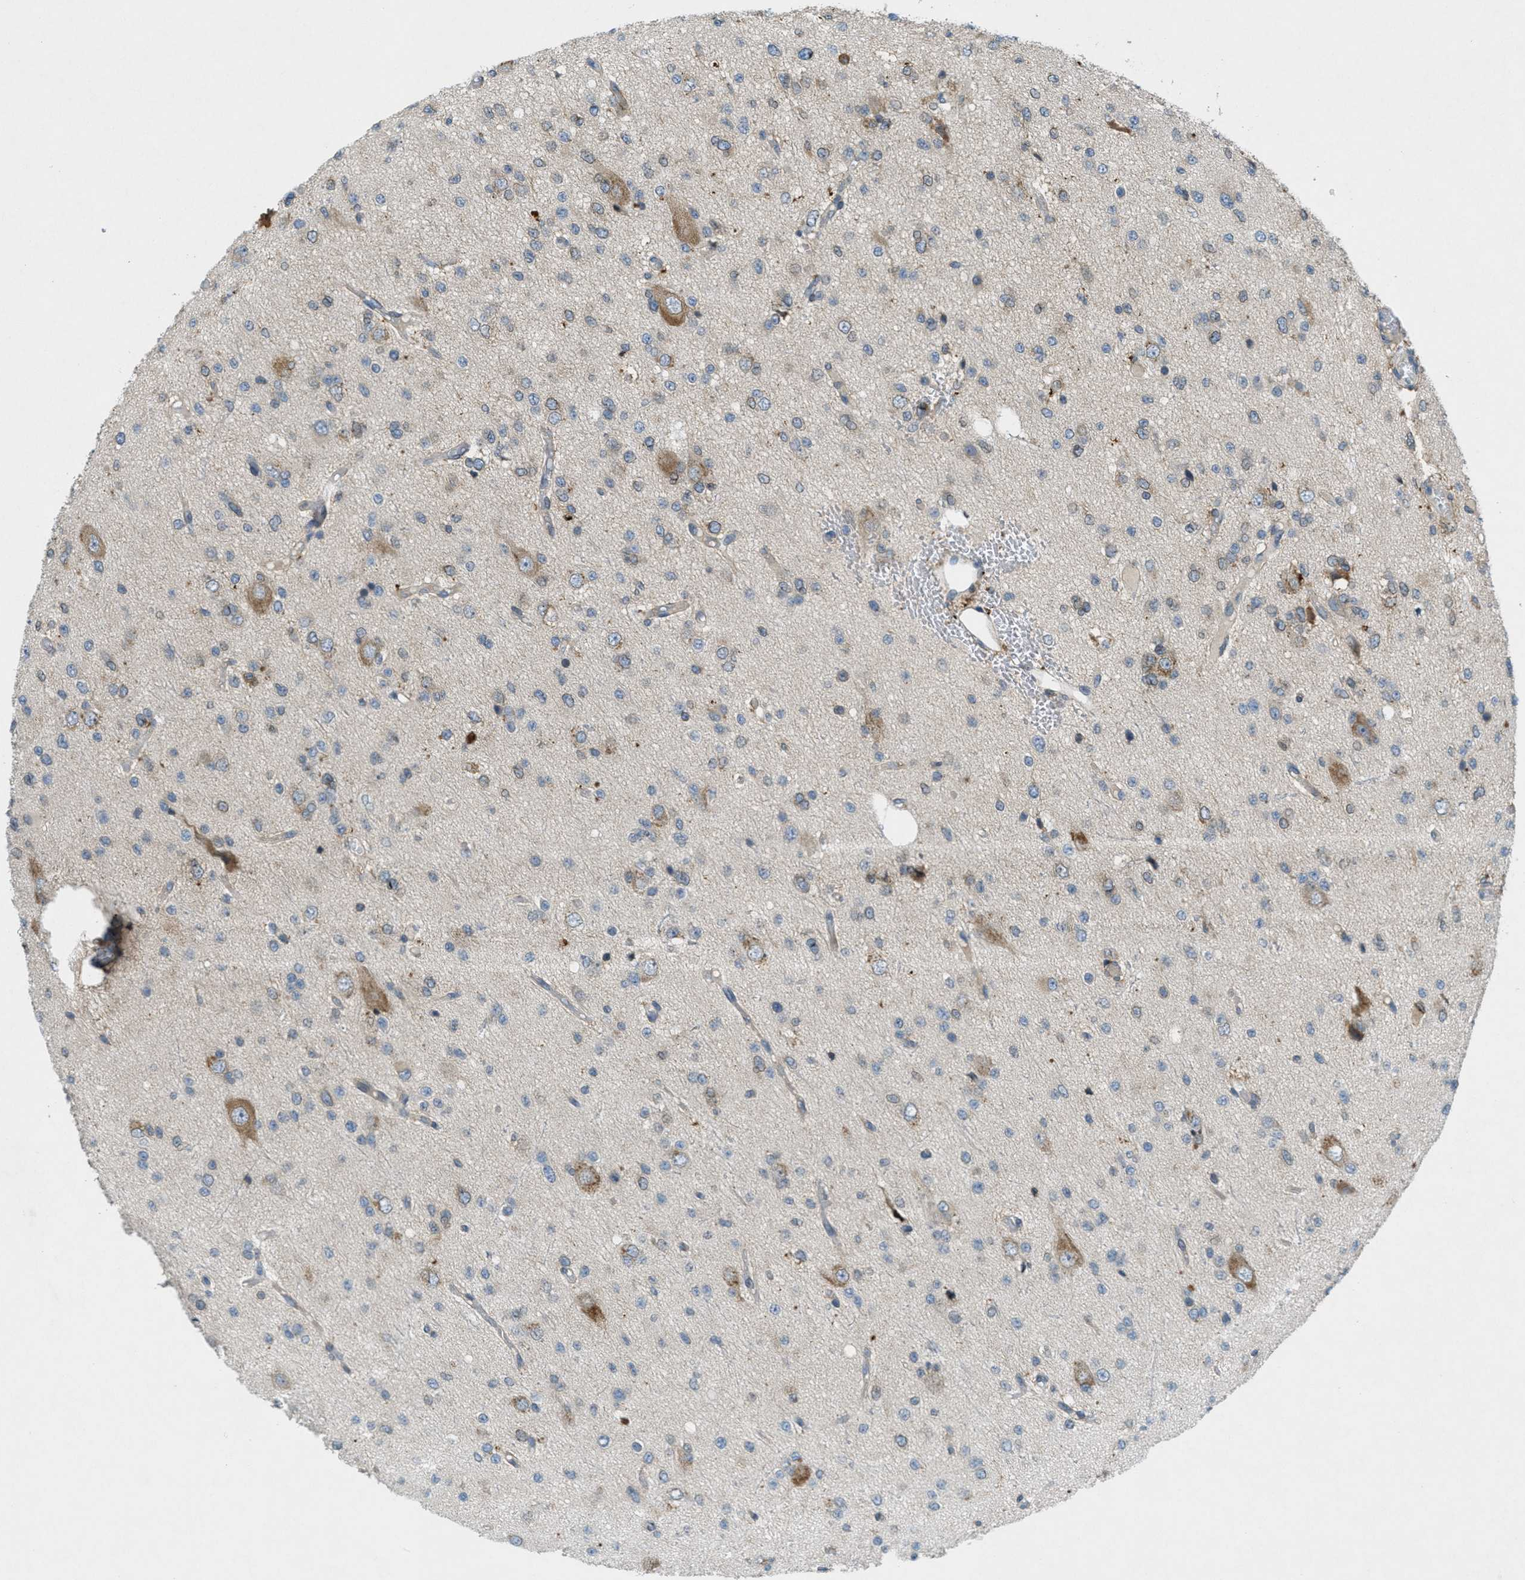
{"staining": {"intensity": "weak", "quantity": "<25%", "location": "cytoplasmic/membranous"}, "tissue": "glioma", "cell_type": "Tumor cells", "image_type": "cancer", "snomed": [{"axis": "morphology", "description": "Glioma, malignant, Low grade"}, {"axis": "topography", "description": "Brain"}], "caption": "This is a photomicrograph of immunohistochemistry (IHC) staining of malignant glioma (low-grade), which shows no staining in tumor cells.", "gene": "SIGMAR1", "patient": {"sex": "male", "age": 38}}